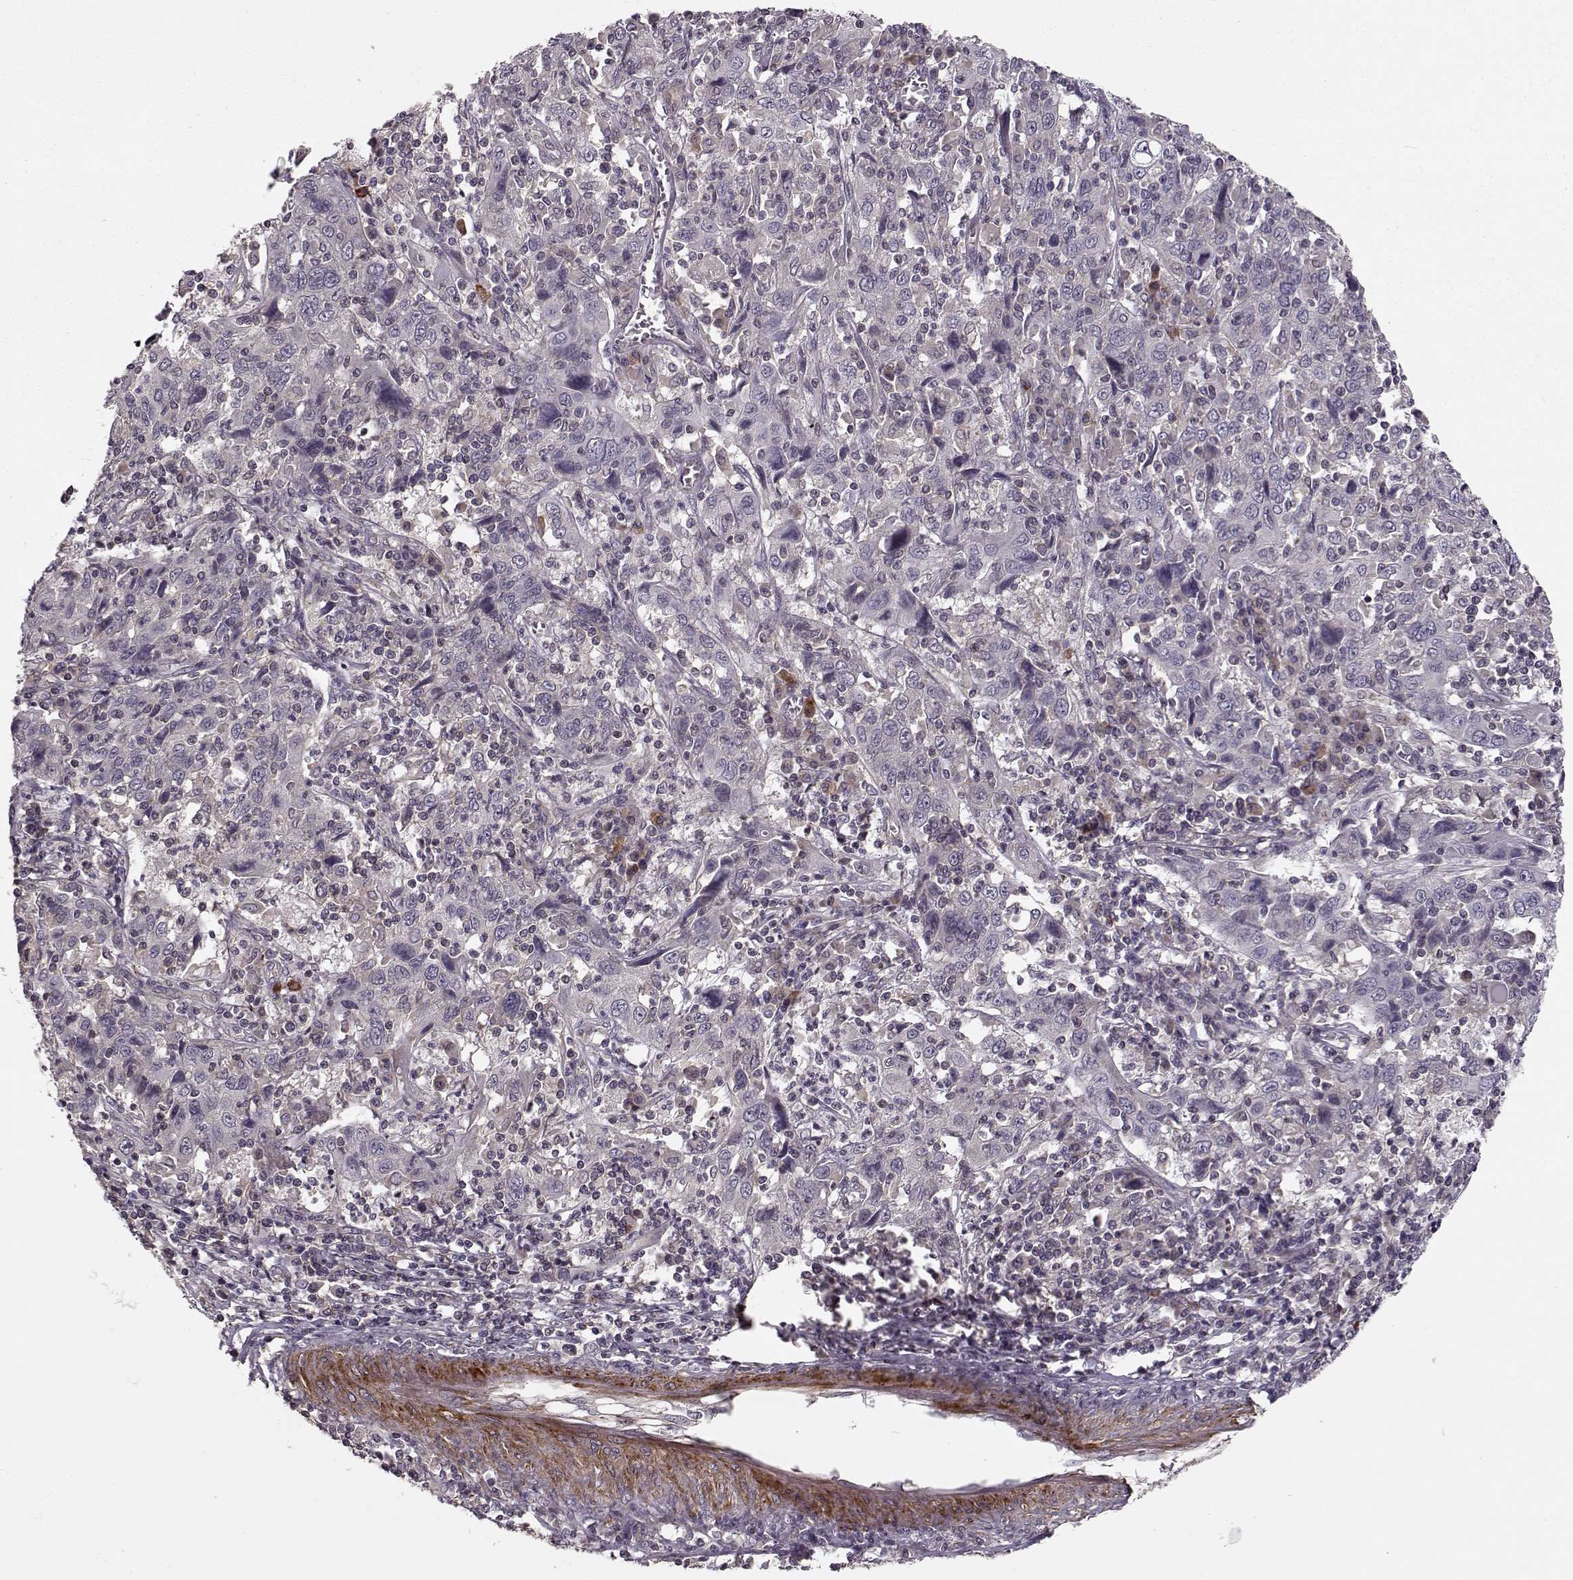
{"staining": {"intensity": "negative", "quantity": "none", "location": "none"}, "tissue": "cervical cancer", "cell_type": "Tumor cells", "image_type": "cancer", "snomed": [{"axis": "morphology", "description": "Squamous cell carcinoma, NOS"}, {"axis": "topography", "description": "Cervix"}], "caption": "Immunohistochemistry (IHC) of human cervical cancer (squamous cell carcinoma) displays no staining in tumor cells. Brightfield microscopy of immunohistochemistry stained with DAB (brown) and hematoxylin (blue), captured at high magnification.", "gene": "SLAIN2", "patient": {"sex": "female", "age": 46}}